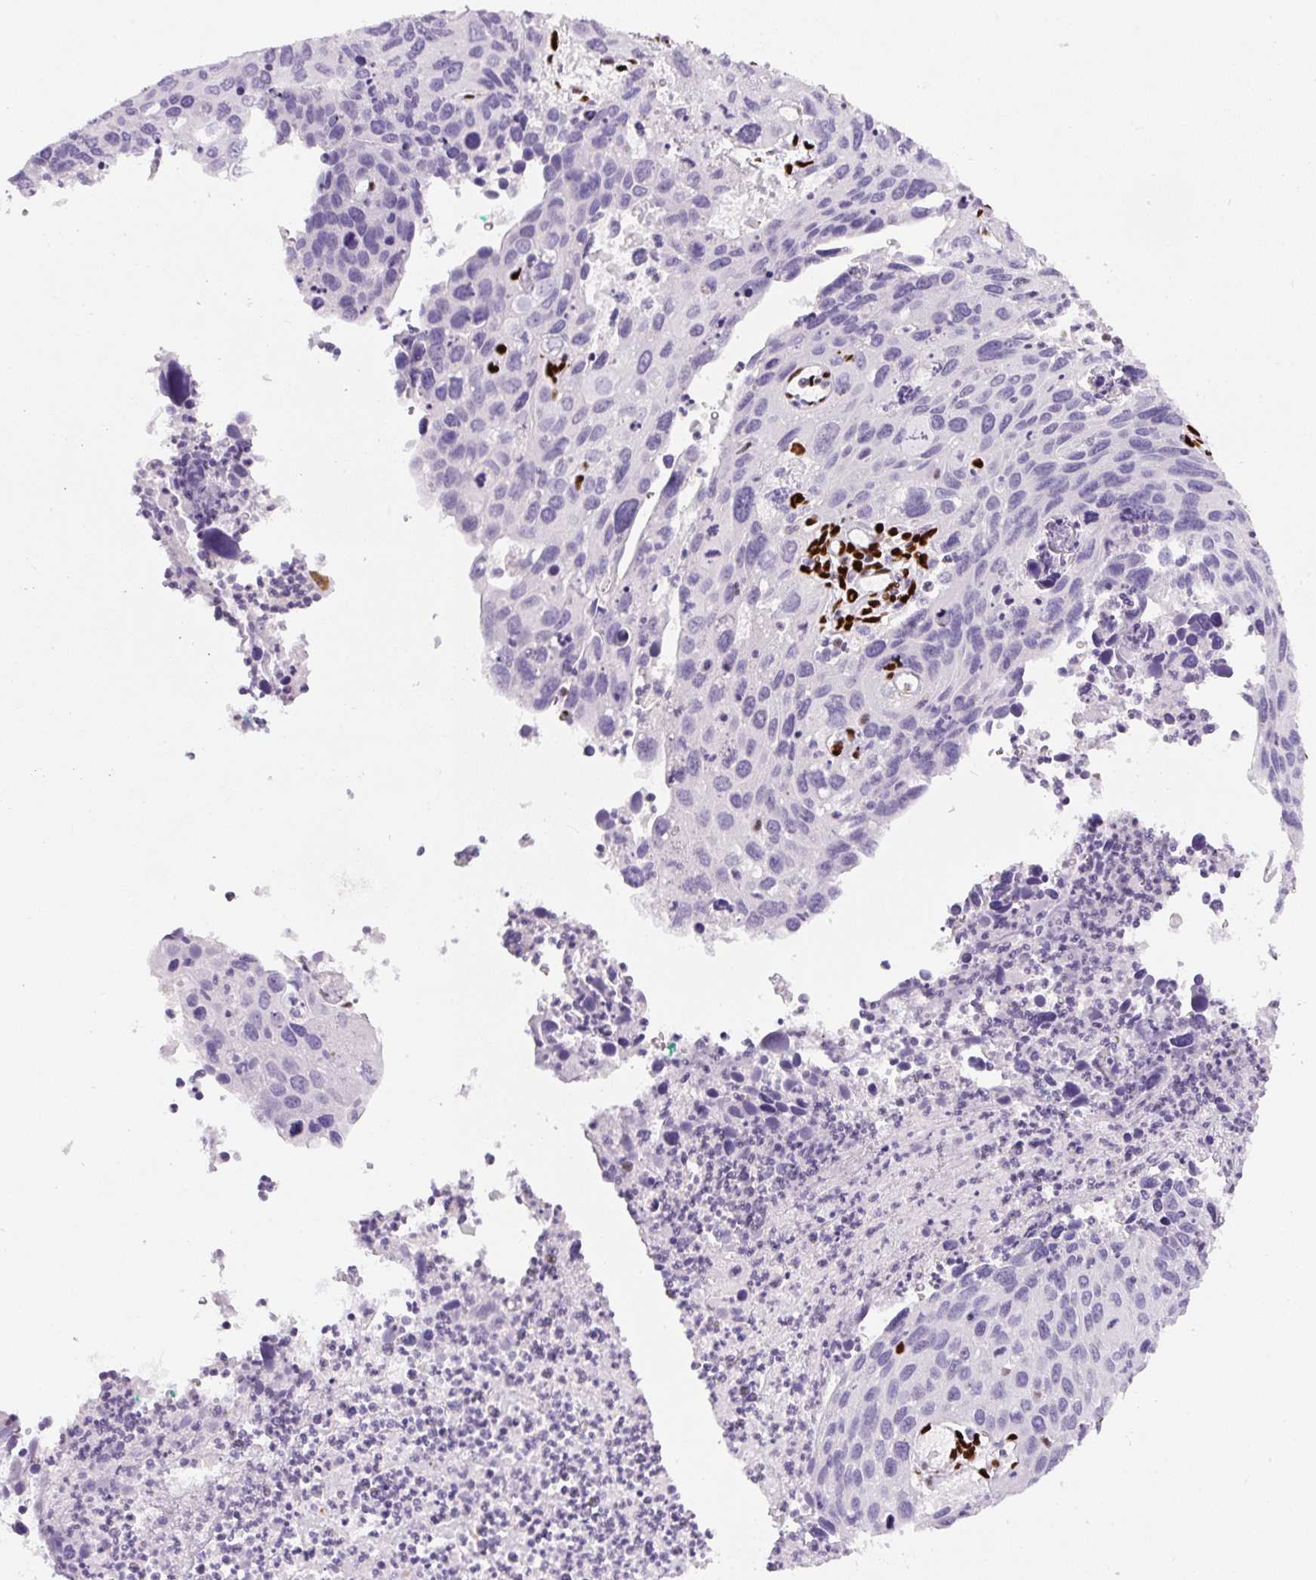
{"staining": {"intensity": "negative", "quantity": "none", "location": "none"}, "tissue": "cervical cancer", "cell_type": "Tumor cells", "image_type": "cancer", "snomed": [{"axis": "morphology", "description": "Squamous cell carcinoma, NOS"}, {"axis": "topography", "description": "Cervix"}], "caption": "This is a photomicrograph of immunohistochemistry staining of cervical squamous cell carcinoma, which shows no positivity in tumor cells.", "gene": "ZEB1", "patient": {"sex": "female", "age": 55}}